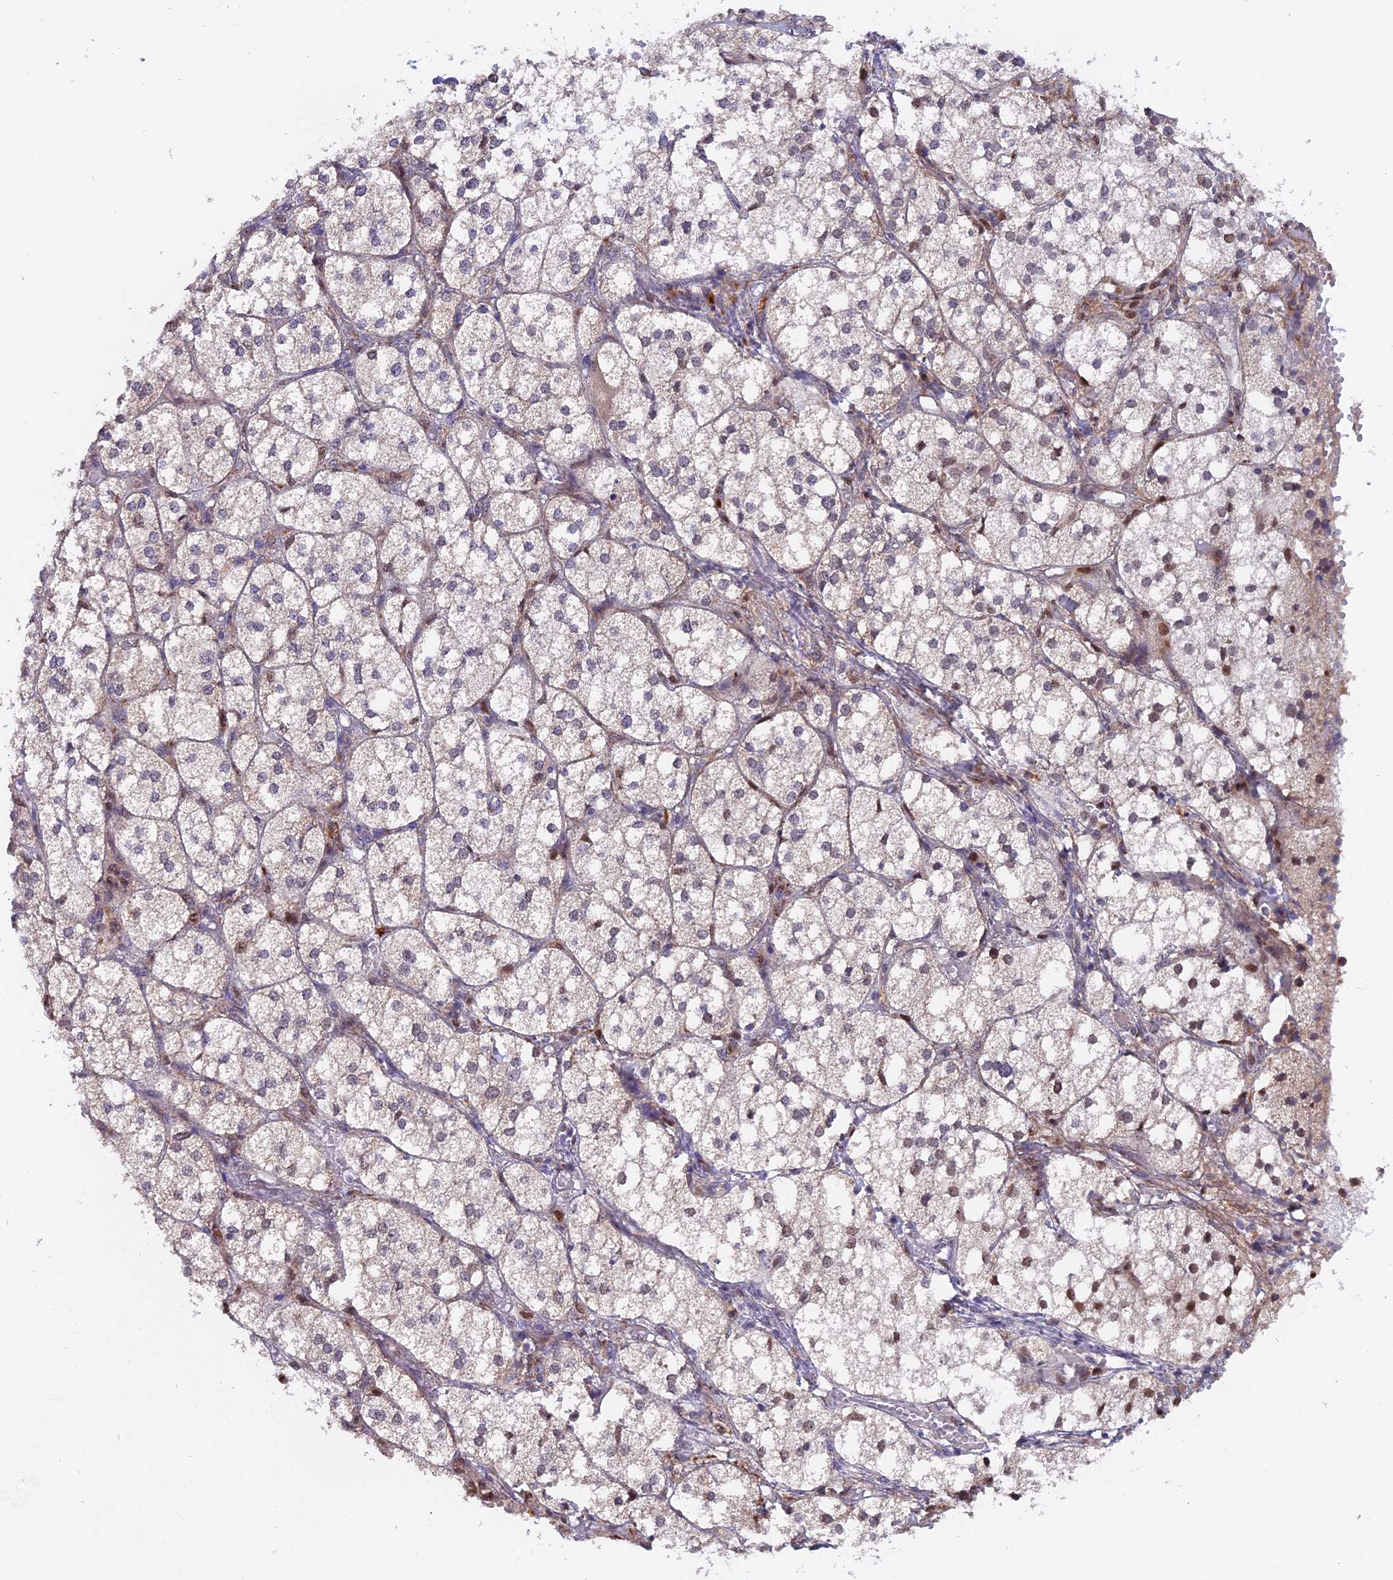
{"staining": {"intensity": "moderate", "quantity": "25%-75%", "location": "nuclear"}, "tissue": "adrenal gland", "cell_type": "Glandular cells", "image_type": "normal", "snomed": [{"axis": "morphology", "description": "Normal tissue, NOS"}, {"axis": "topography", "description": "Adrenal gland"}], "caption": "Benign adrenal gland was stained to show a protein in brown. There is medium levels of moderate nuclear expression in approximately 25%-75% of glandular cells.", "gene": "FAM118B", "patient": {"sex": "female", "age": 61}}